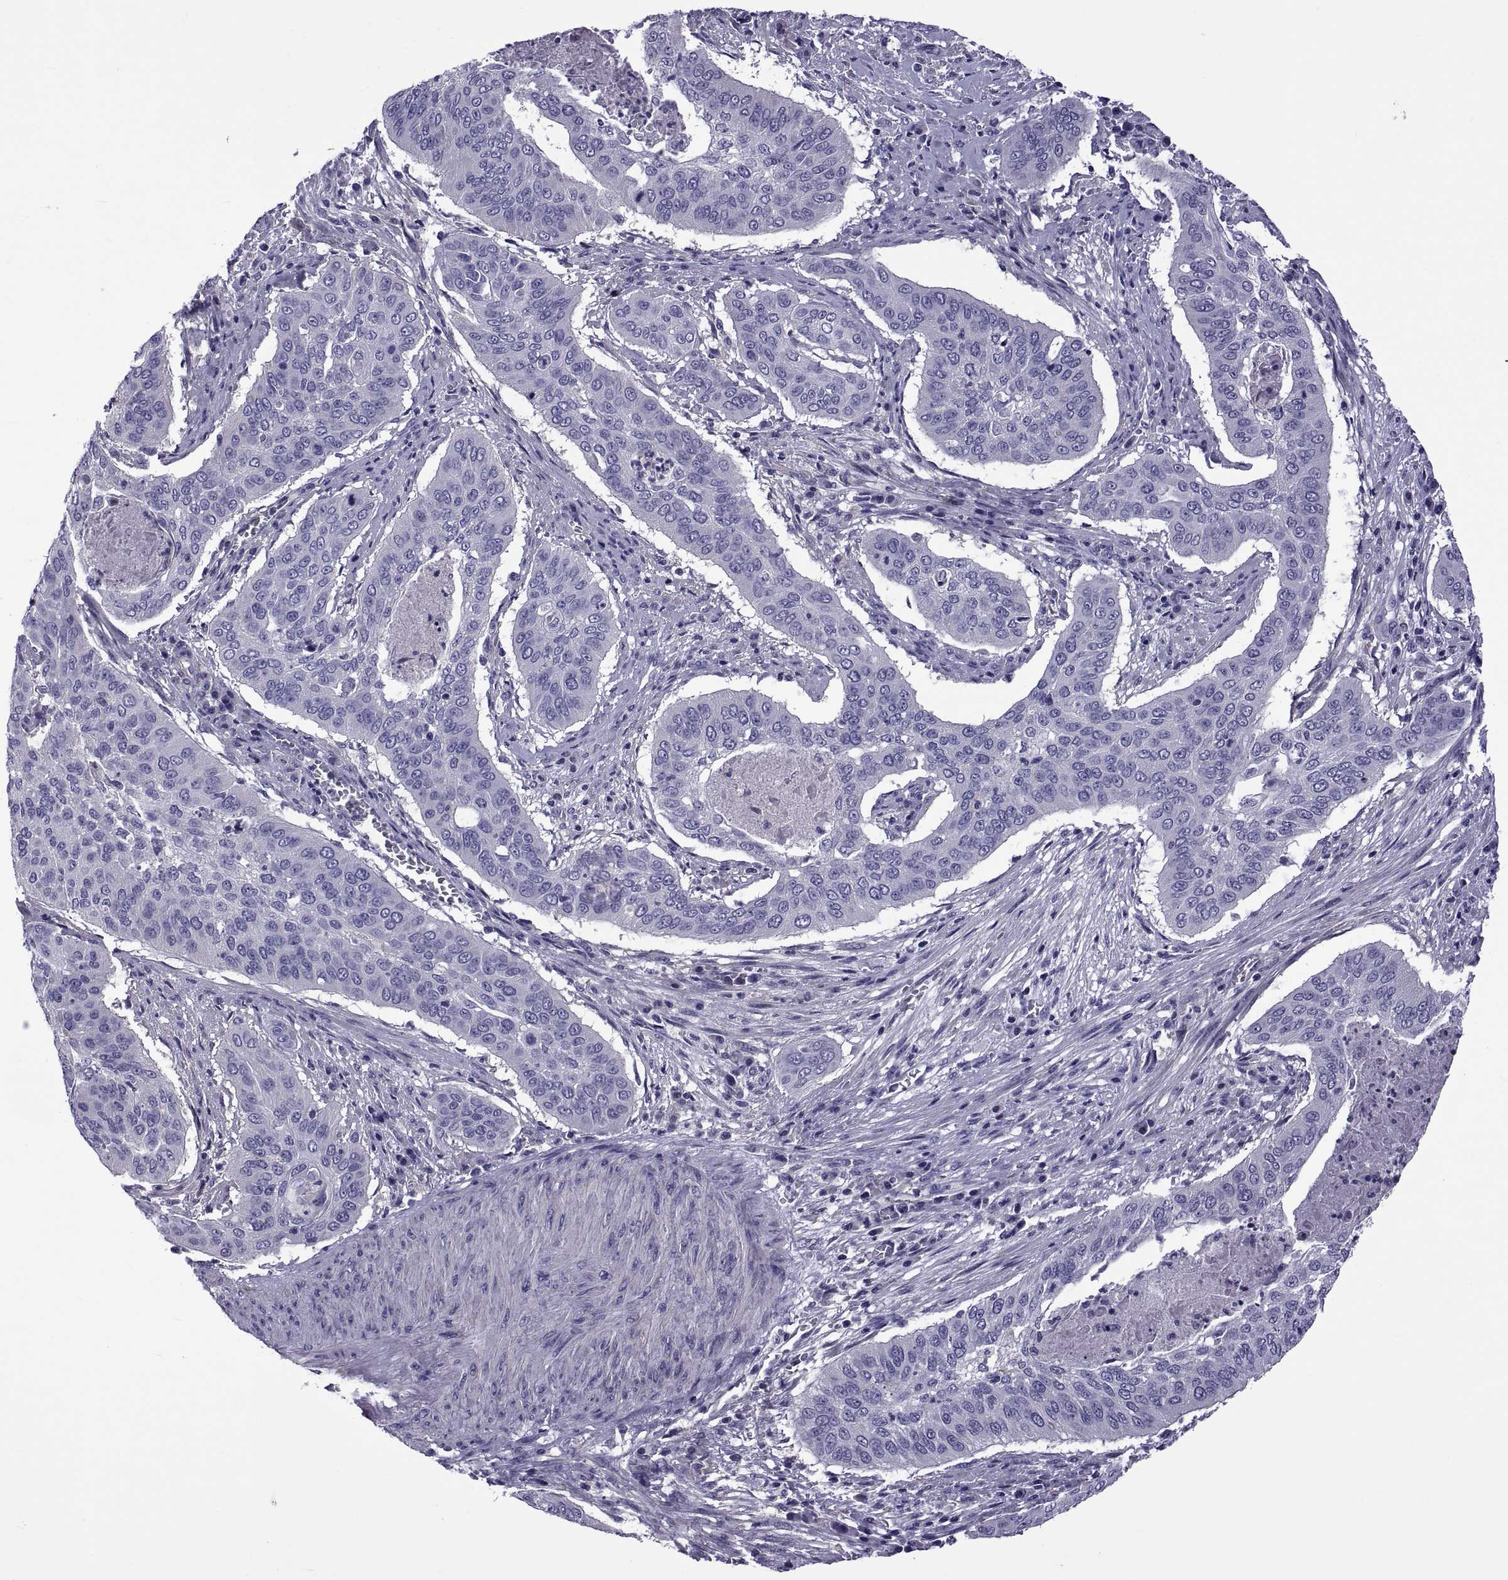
{"staining": {"intensity": "negative", "quantity": "none", "location": "none"}, "tissue": "cervical cancer", "cell_type": "Tumor cells", "image_type": "cancer", "snomed": [{"axis": "morphology", "description": "Squamous cell carcinoma, NOS"}, {"axis": "topography", "description": "Cervix"}], "caption": "This is an immunohistochemistry (IHC) micrograph of cervical cancer. There is no staining in tumor cells.", "gene": "TMC3", "patient": {"sex": "female", "age": 39}}